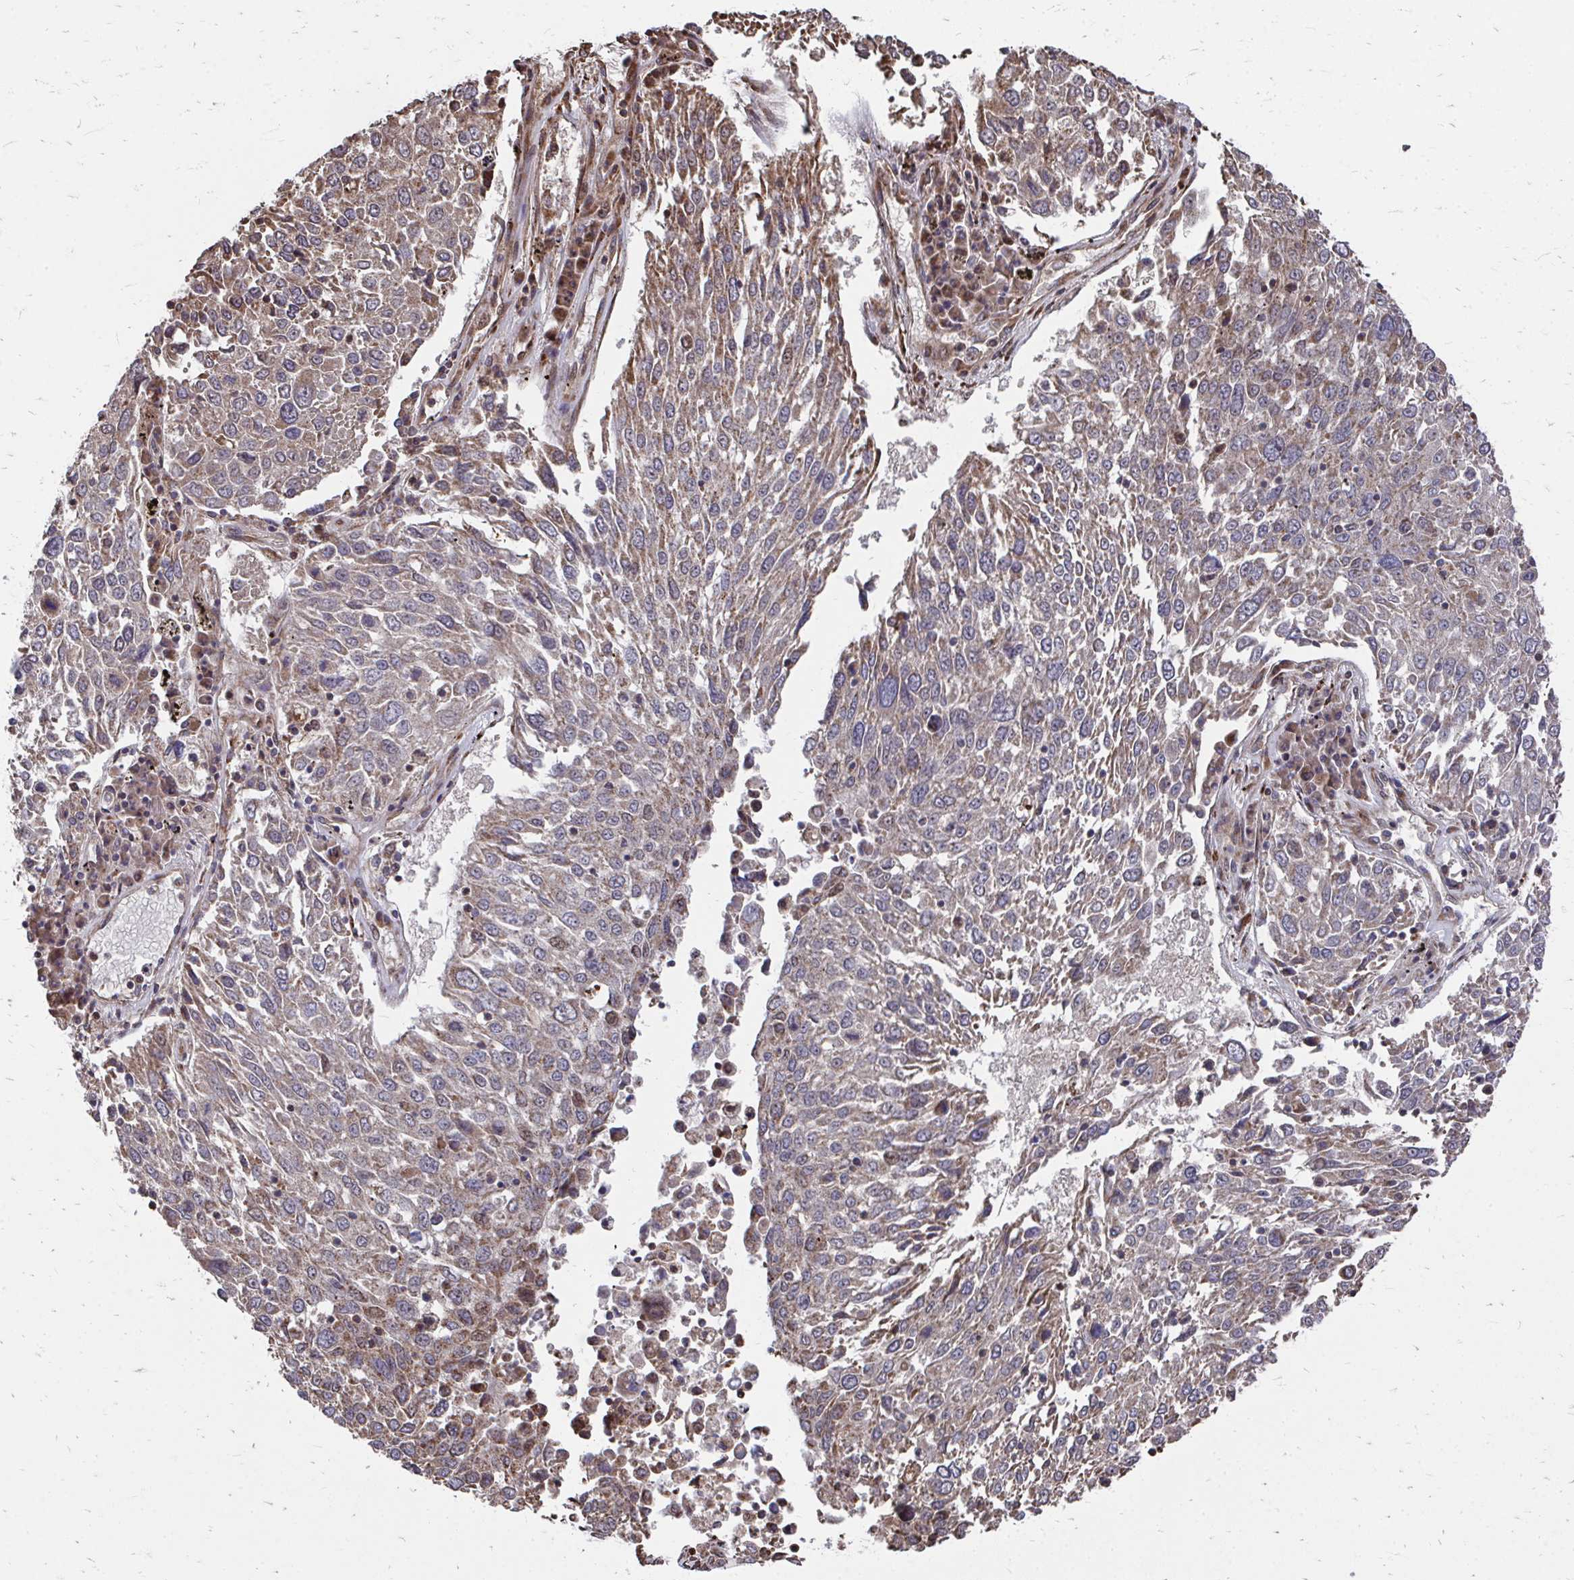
{"staining": {"intensity": "moderate", "quantity": "25%-75%", "location": "cytoplasmic/membranous"}, "tissue": "lung cancer", "cell_type": "Tumor cells", "image_type": "cancer", "snomed": [{"axis": "morphology", "description": "Squamous cell carcinoma, NOS"}, {"axis": "topography", "description": "Lung"}], "caption": "Lung squamous cell carcinoma stained with a protein marker shows moderate staining in tumor cells.", "gene": "FAM89A", "patient": {"sex": "male", "age": 65}}